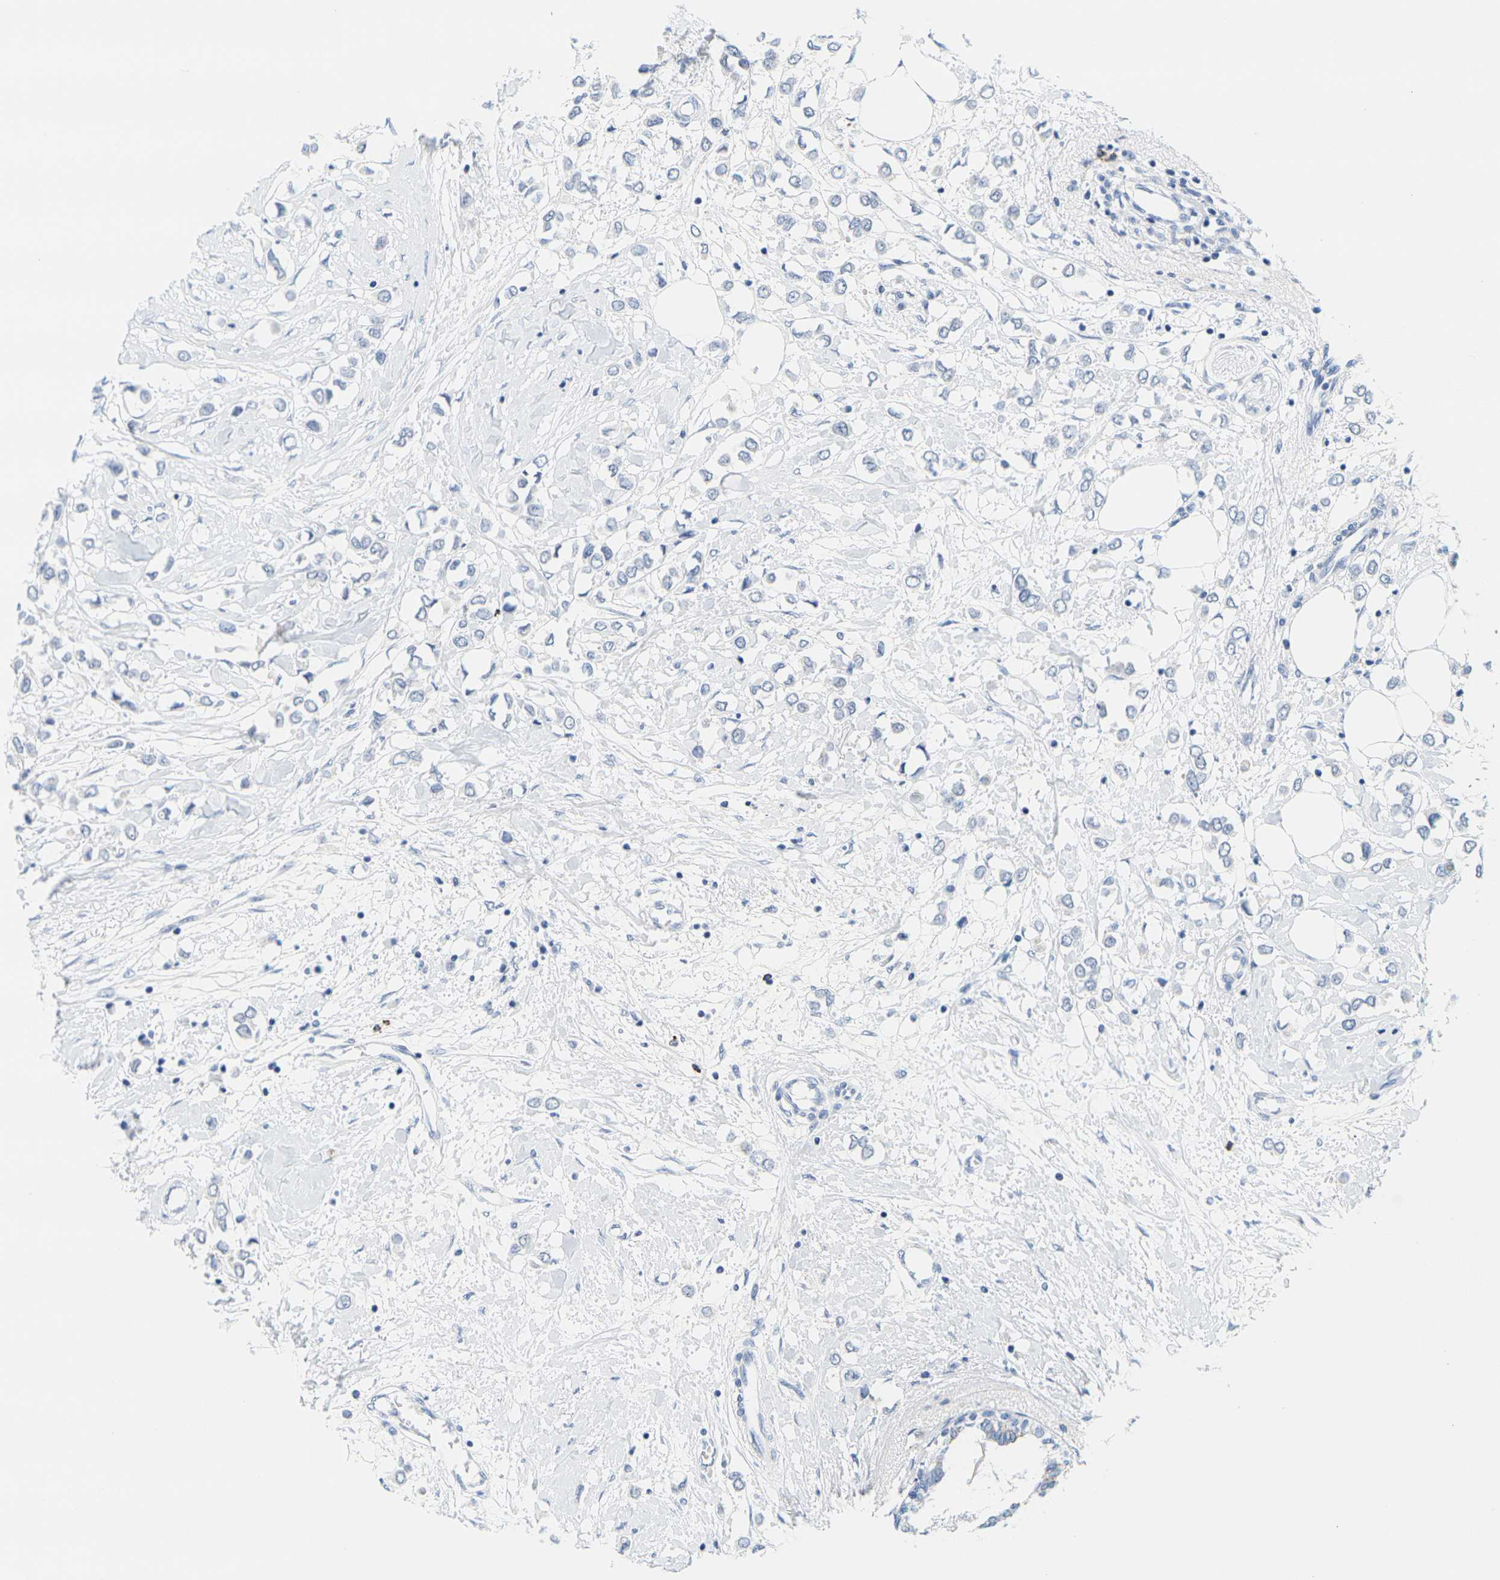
{"staining": {"intensity": "negative", "quantity": "none", "location": "none"}, "tissue": "breast cancer", "cell_type": "Tumor cells", "image_type": "cancer", "snomed": [{"axis": "morphology", "description": "Lobular carcinoma"}, {"axis": "topography", "description": "Breast"}], "caption": "The photomicrograph exhibits no significant staining in tumor cells of breast cancer (lobular carcinoma). The staining is performed using DAB brown chromogen with nuclei counter-stained in using hematoxylin.", "gene": "HLA-DOB", "patient": {"sex": "female", "age": 51}}